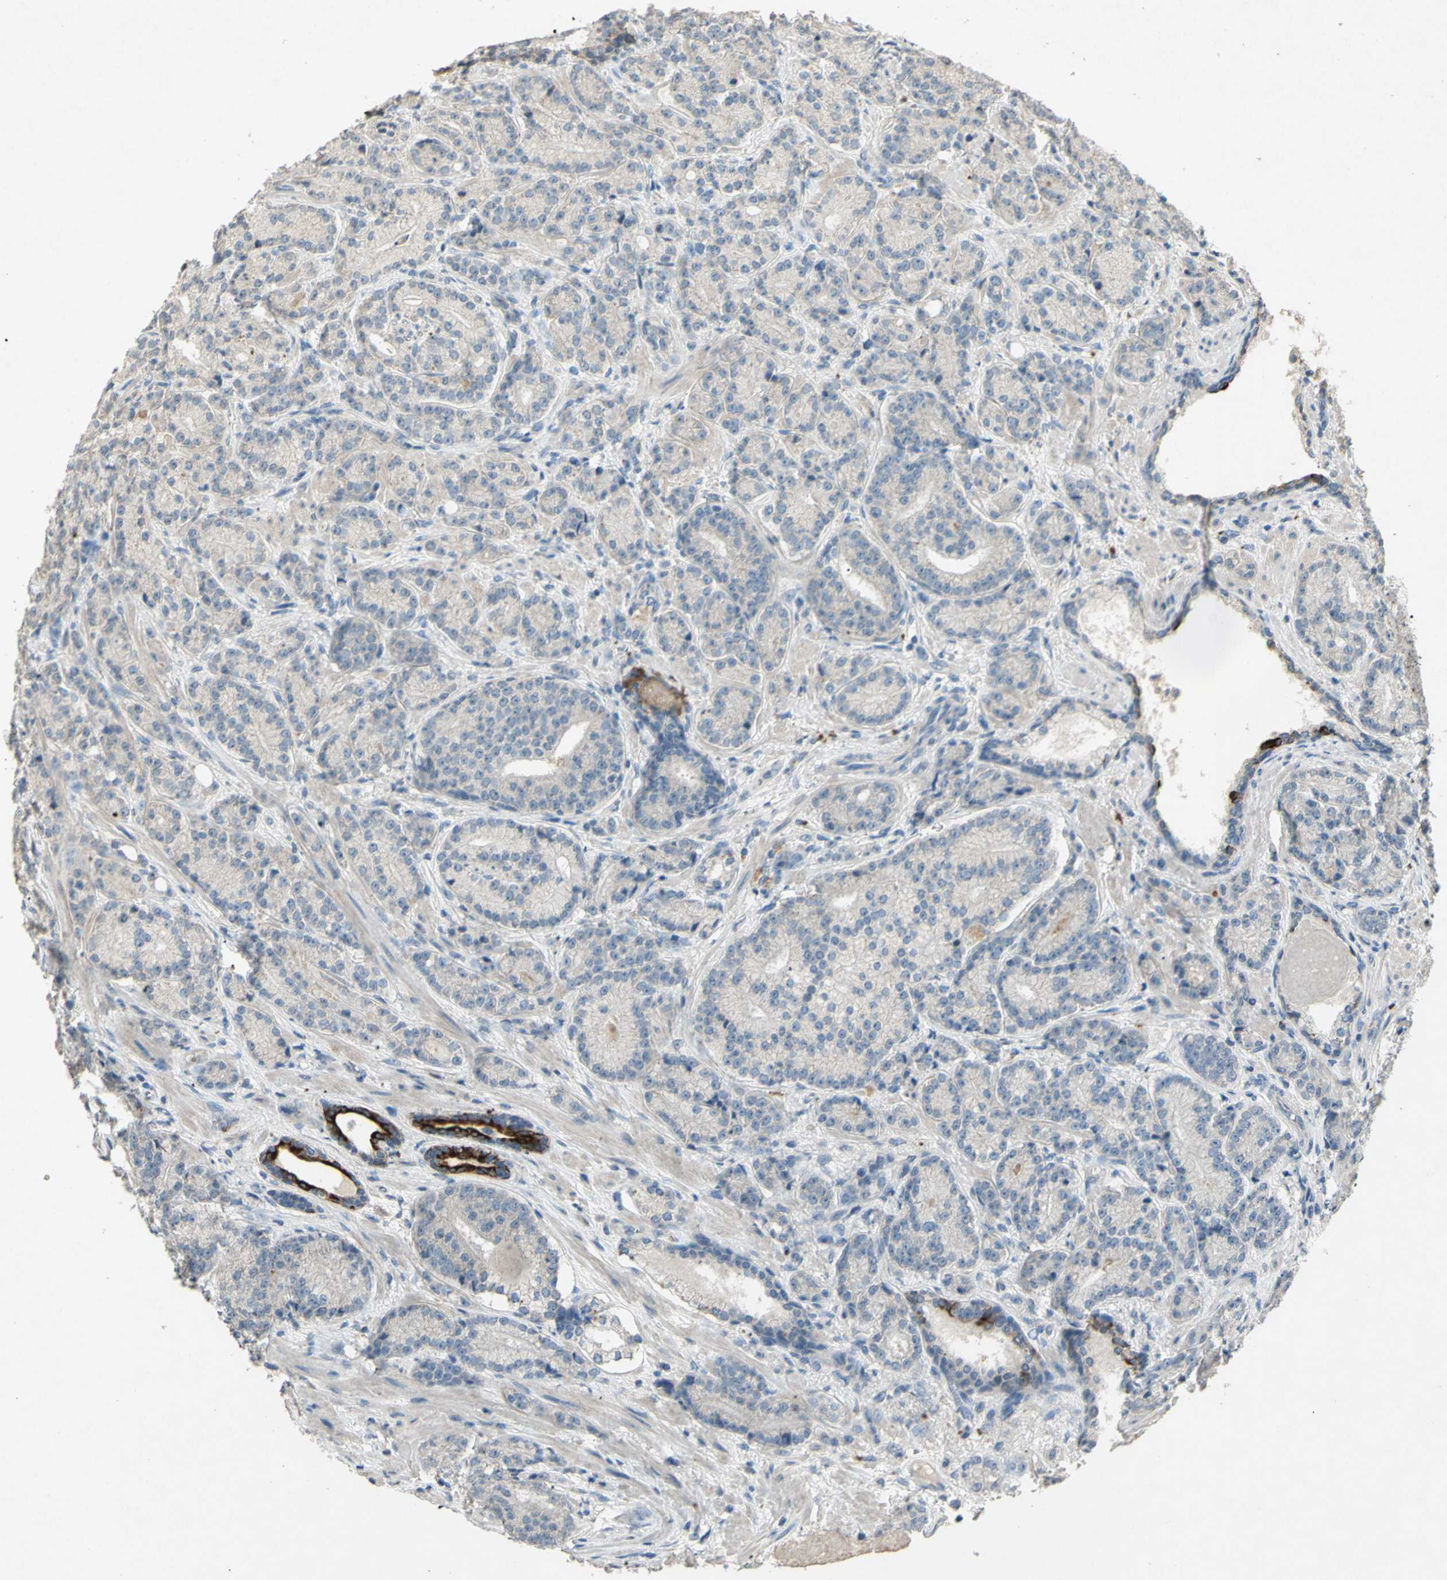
{"staining": {"intensity": "weak", "quantity": ">75%", "location": "cytoplasmic/membranous"}, "tissue": "prostate cancer", "cell_type": "Tumor cells", "image_type": "cancer", "snomed": [{"axis": "morphology", "description": "Adenocarcinoma, High grade"}, {"axis": "topography", "description": "Prostate"}], "caption": "Immunohistochemical staining of high-grade adenocarcinoma (prostate) reveals low levels of weak cytoplasmic/membranous protein positivity in approximately >75% of tumor cells. Using DAB (brown) and hematoxylin (blue) stains, captured at high magnification using brightfield microscopy.", "gene": "TIMM21", "patient": {"sex": "male", "age": 61}}